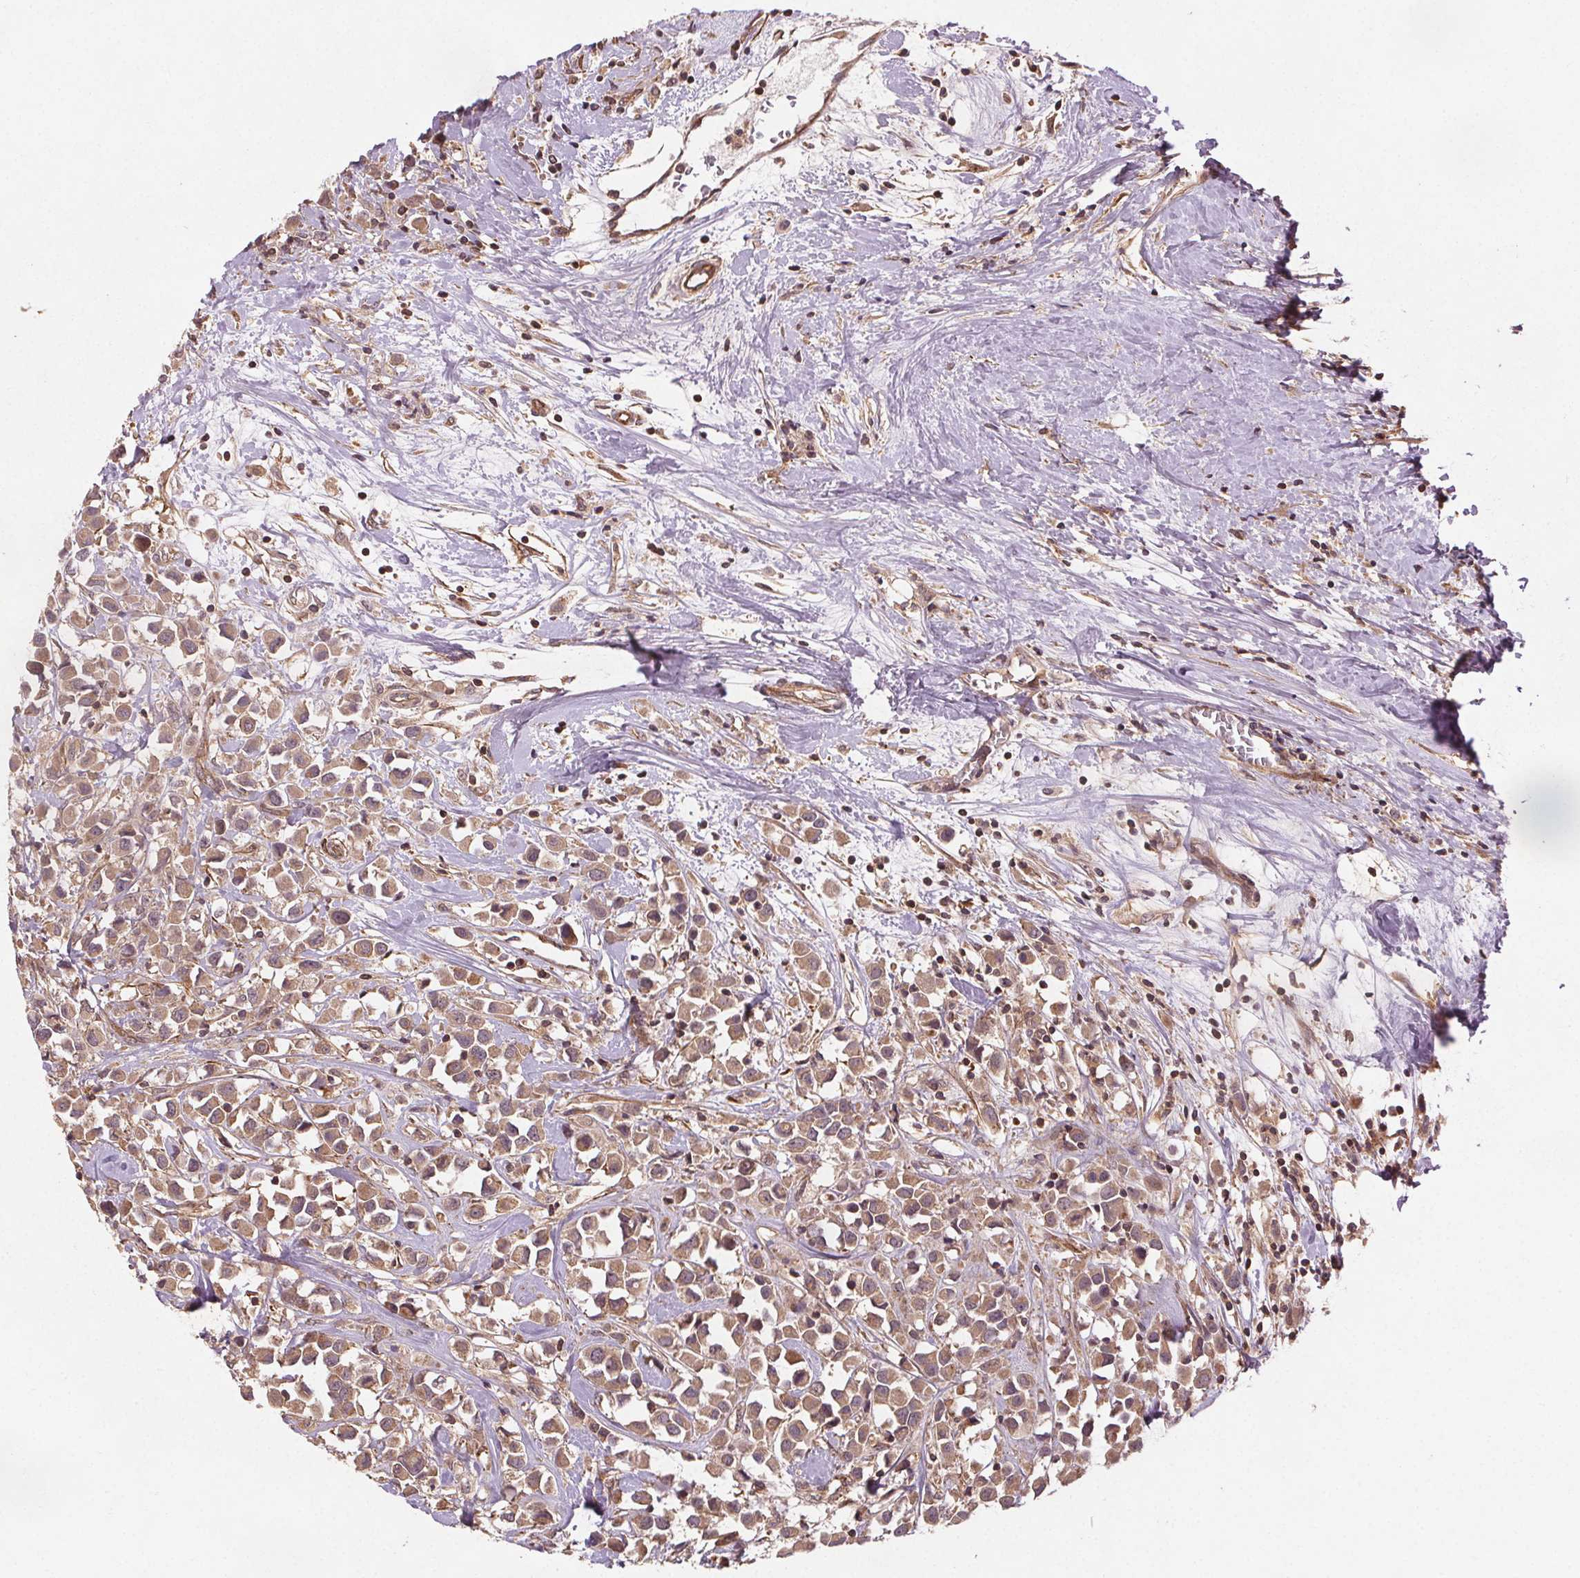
{"staining": {"intensity": "weak", "quantity": ">75%", "location": "cytoplasmic/membranous"}, "tissue": "breast cancer", "cell_type": "Tumor cells", "image_type": "cancer", "snomed": [{"axis": "morphology", "description": "Duct carcinoma"}, {"axis": "topography", "description": "Breast"}], "caption": "This photomicrograph exhibits breast cancer (invasive ductal carcinoma) stained with immunohistochemistry to label a protein in brown. The cytoplasmic/membranous of tumor cells show weak positivity for the protein. Nuclei are counter-stained blue.", "gene": "SEC14L2", "patient": {"sex": "female", "age": 61}}